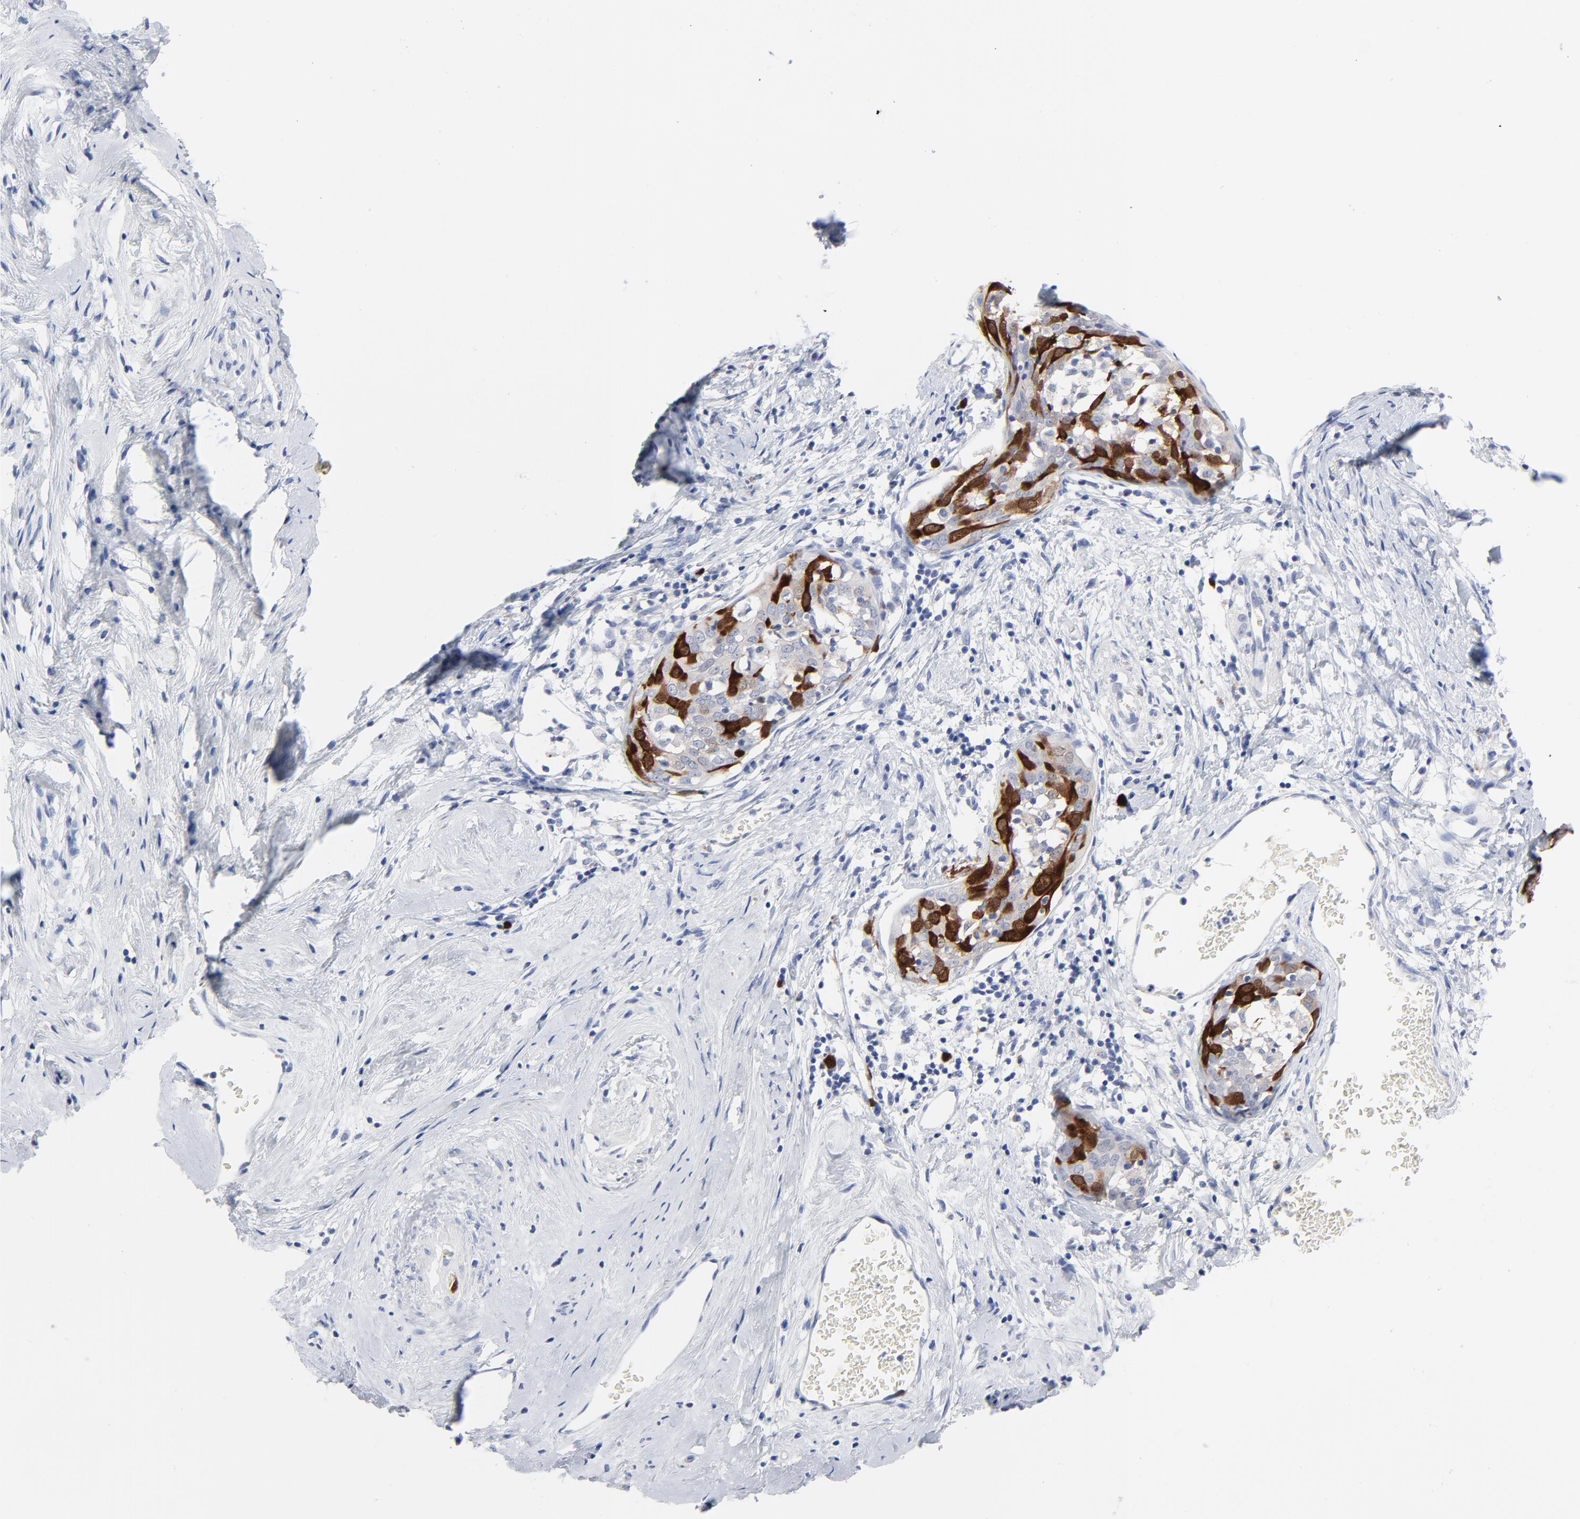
{"staining": {"intensity": "moderate", "quantity": "25%-75%", "location": "cytoplasmic/membranous,nuclear"}, "tissue": "cervical cancer", "cell_type": "Tumor cells", "image_type": "cancer", "snomed": [{"axis": "morphology", "description": "Normal tissue, NOS"}, {"axis": "morphology", "description": "Squamous cell carcinoma, NOS"}, {"axis": "topography", "description": "Cervix"}], "caption": "Cervical cancer was stained to show a protein in brown. There is medium levels of moderate cytoplasmic/membranous and nuclear staining in approximately 25%-75% of tumor cells.", "gene": "CDK1", "patient": {"sex": "female", "age": 67}}